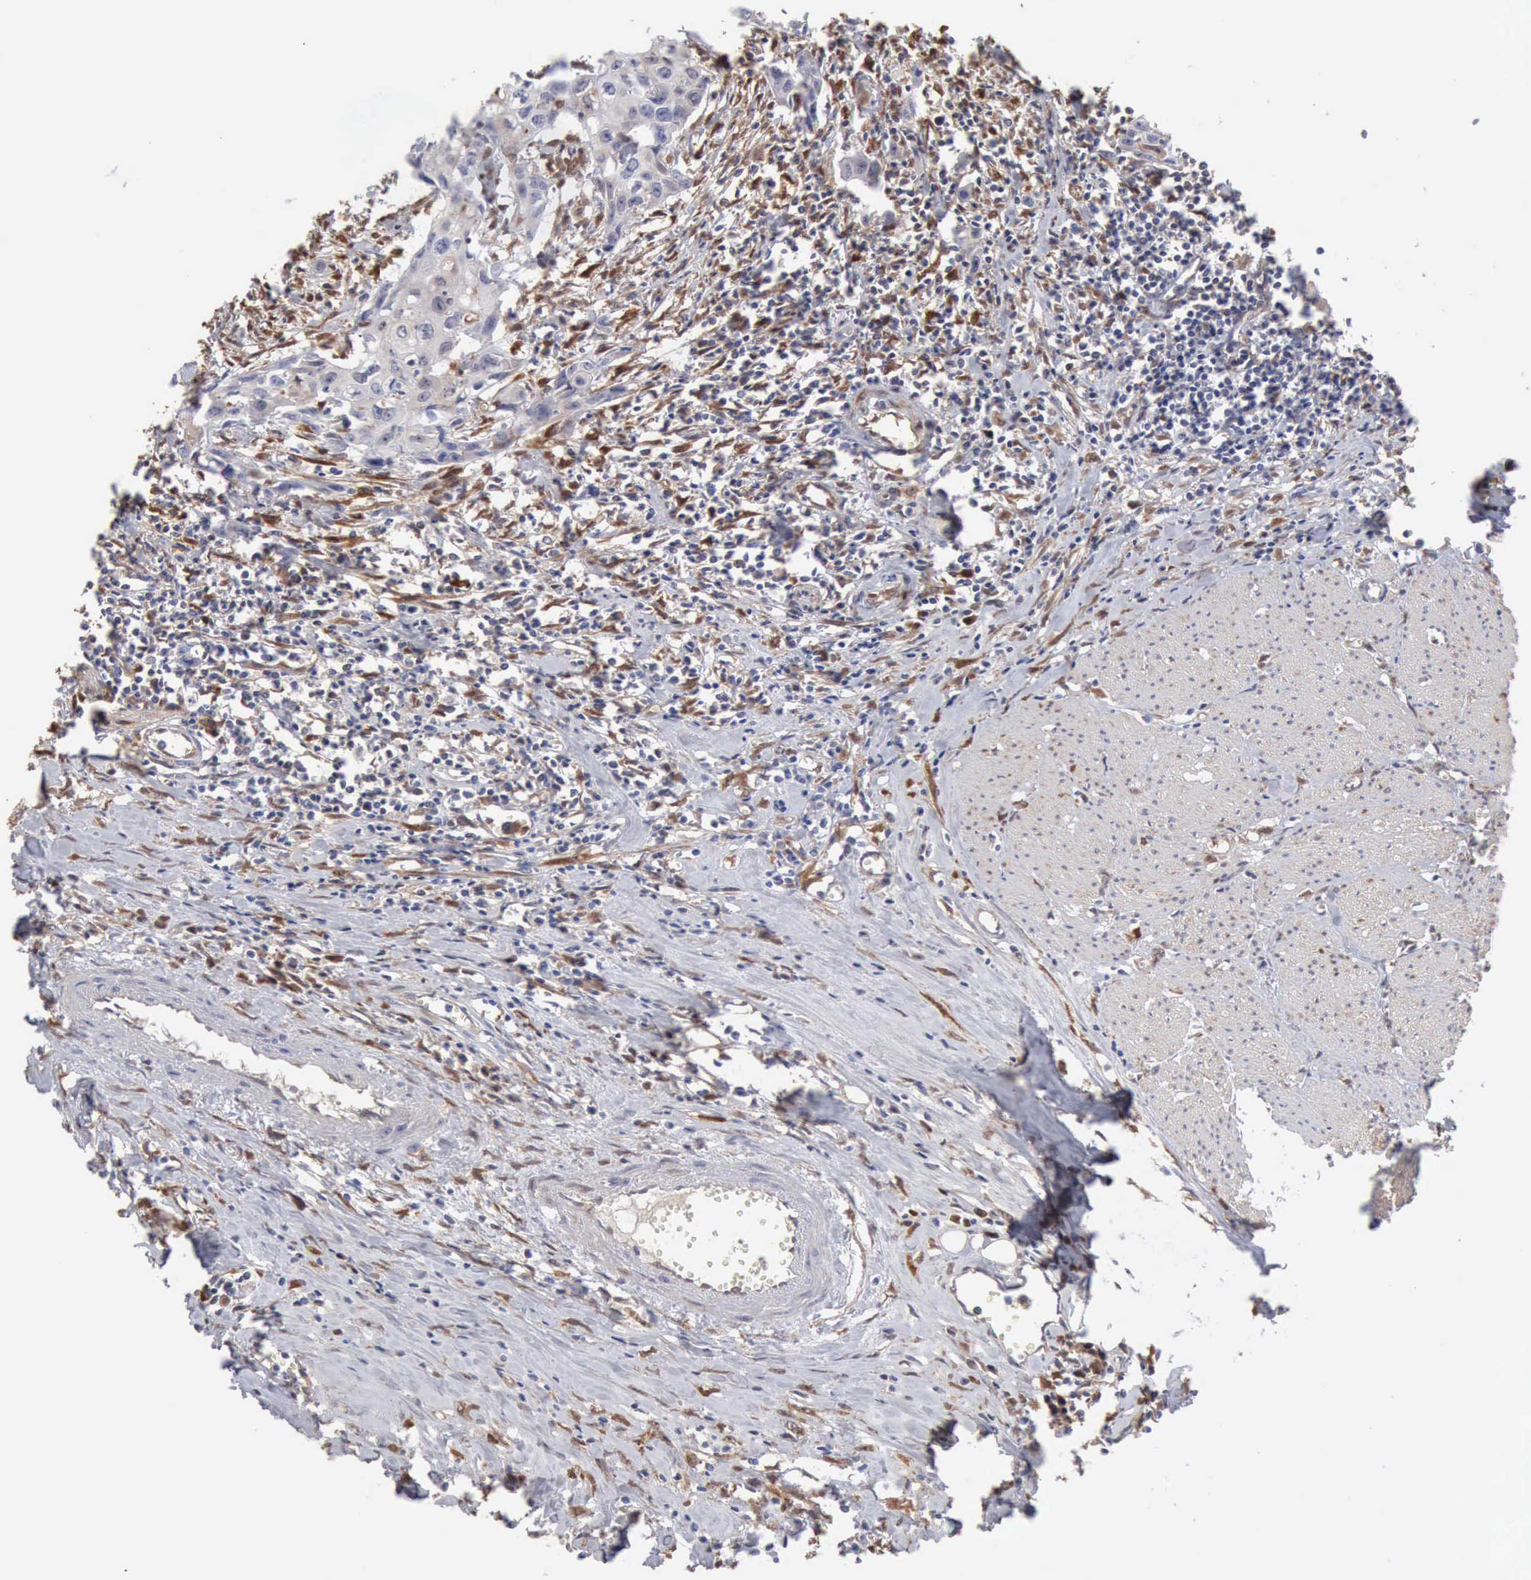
{"staining": {"intensity": "weak", "quantity": ">75%", "location": "cytoplasmic/membranous"}, "tissue": "urothelial cancer", "cell_type": "Tumor cells", "image_type": "cancer", "snomed": [{"axis": "morphology", "description": "Urothelial carcinoma, High grade"}, {"axis": "topography", "description": "Urinary bladder"}], "caption": "The photomicrograph exhibits immunohistochemical staining of urothelial cancer. There is weak cytoplasmic/membranous staining is identified in about >75% of tumor cells.", "gene": "APOL2", "patient": {"sex": "male", "age": 54}}